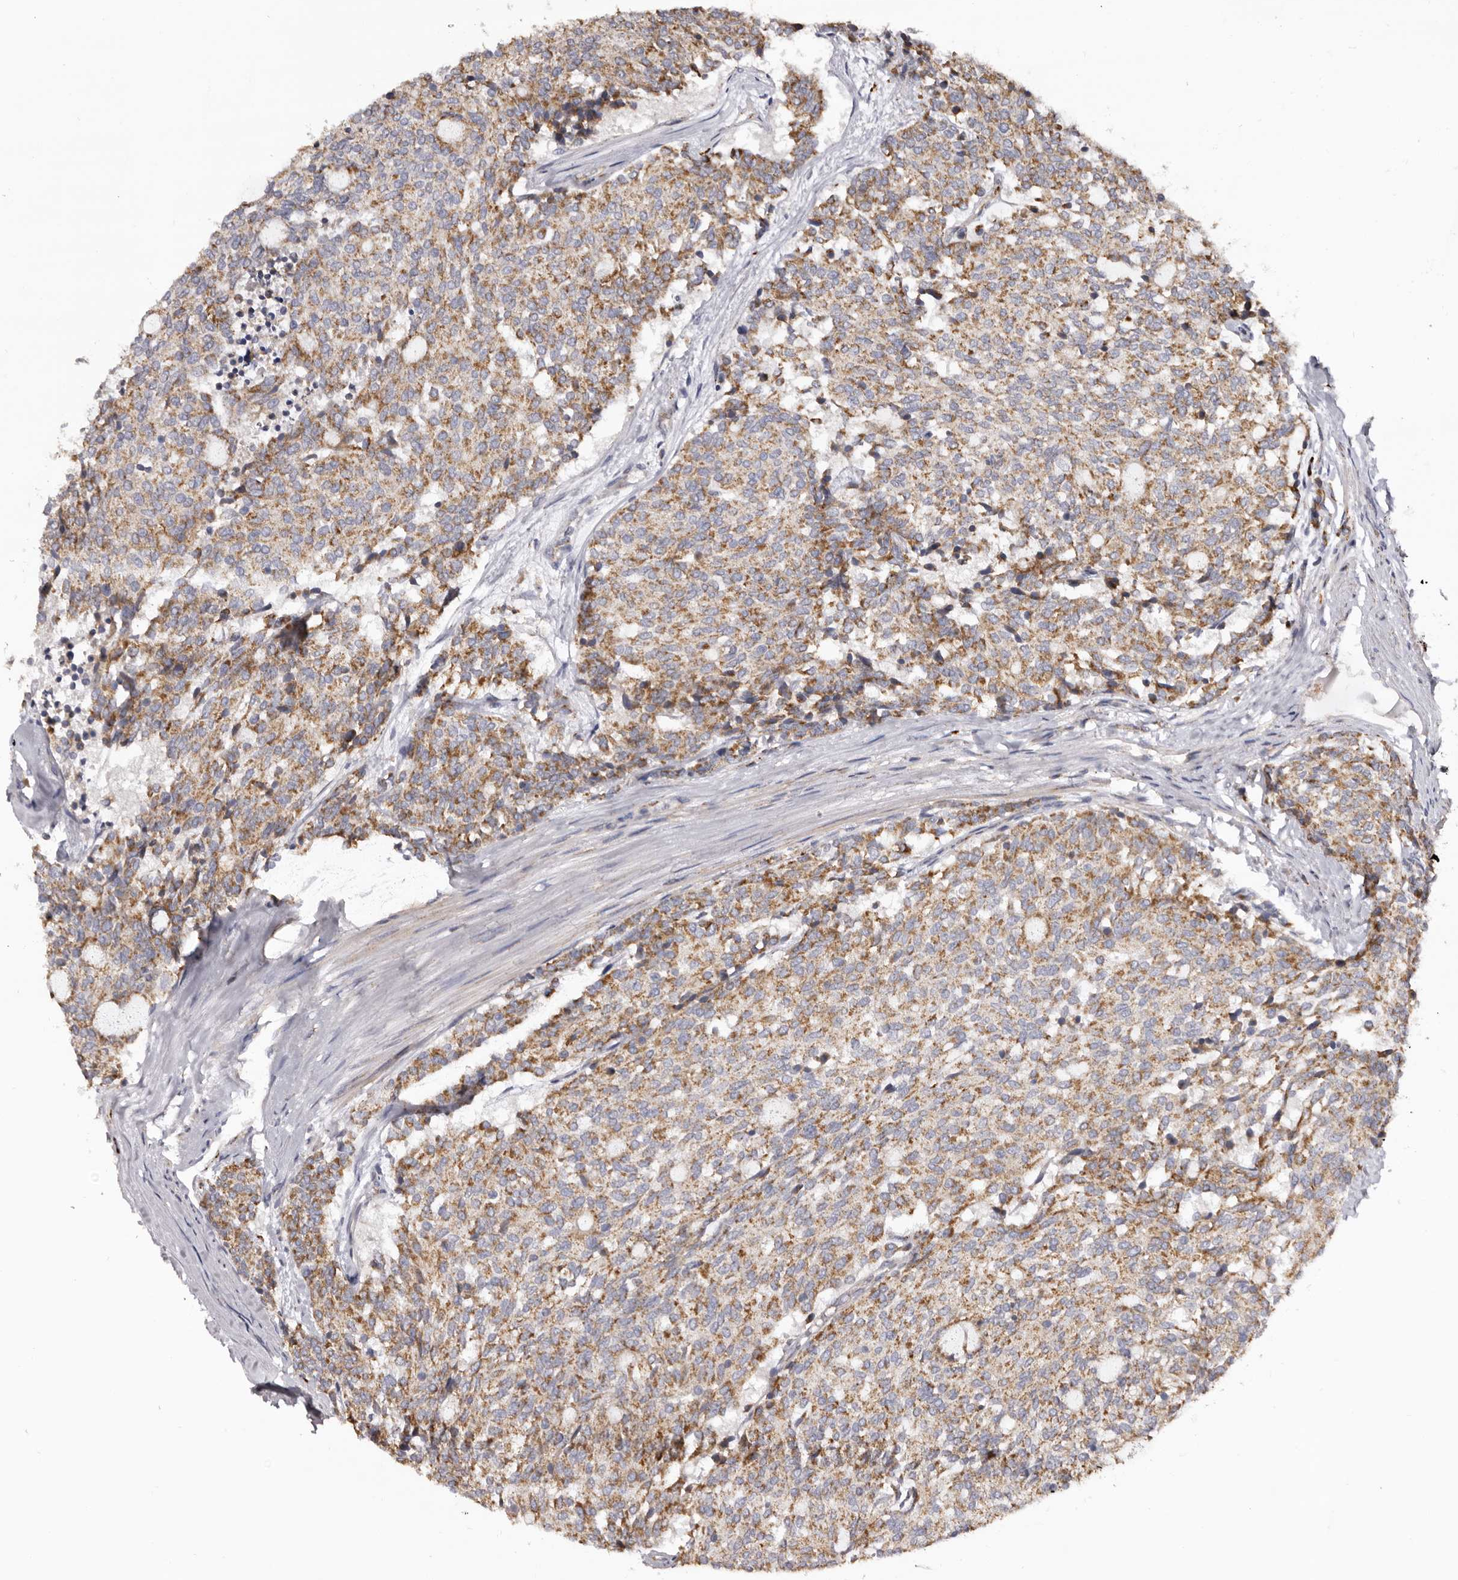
{"staining": {"intensity": "moderate", "quantity": ">75%", "location": "cytoplasmic/membranous"}, "tissue": "carcinoid", "cell_type": "Tumor cells", "image_type": "cancer", "snomed": [{"axis": "morphology", "description": "Carcinoid, malignant, NOS"}, {"axis": "topography", "description": "Pancreas"}], "caption": "Immunohistochemical staining of carcinoid exhibits moderate cytoplasmic/membranous protein positivity in approximately >75% of tumor cells.", "gene": "MECR", "patient": {"sex": "female", "age": 54}}